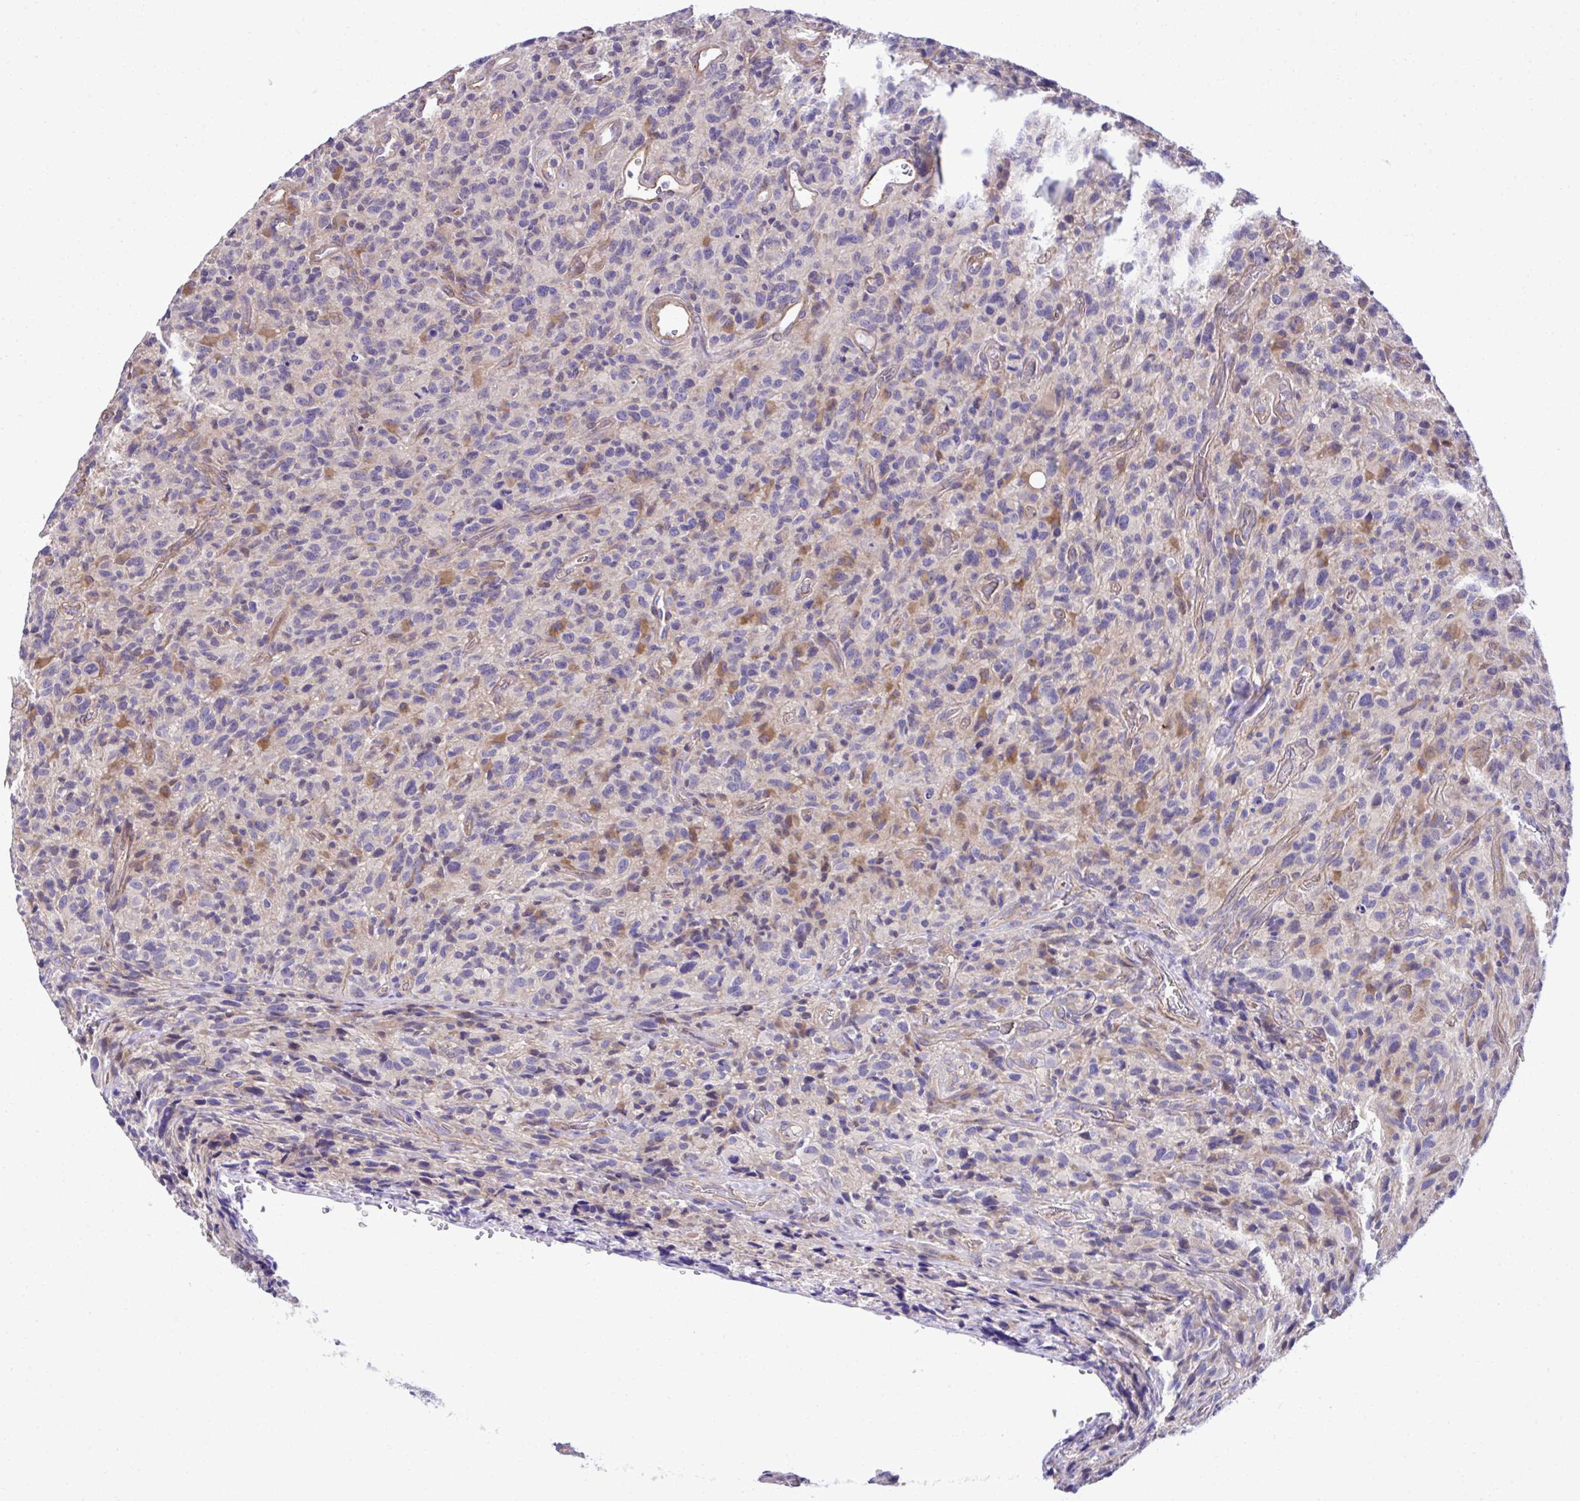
{"staining": {"intensity": "negative", "quantity": "none", "location": "none"}, "tissue": "glioma", "cell_type": "Tumor cells", "image_type": "cancer", "snomed": [{"axis": "morphology", "description": "Glioma, malignant, High grade"}, {"axis": "topography", "description": "Brain"}], "caption": "This is an immunohistochemistry histopathology image of human malignant glioma (high-grade). There is no positivity in tumor cells.", "gene": "TRIM52", "patient": {"sex": "male", "age": 76}}